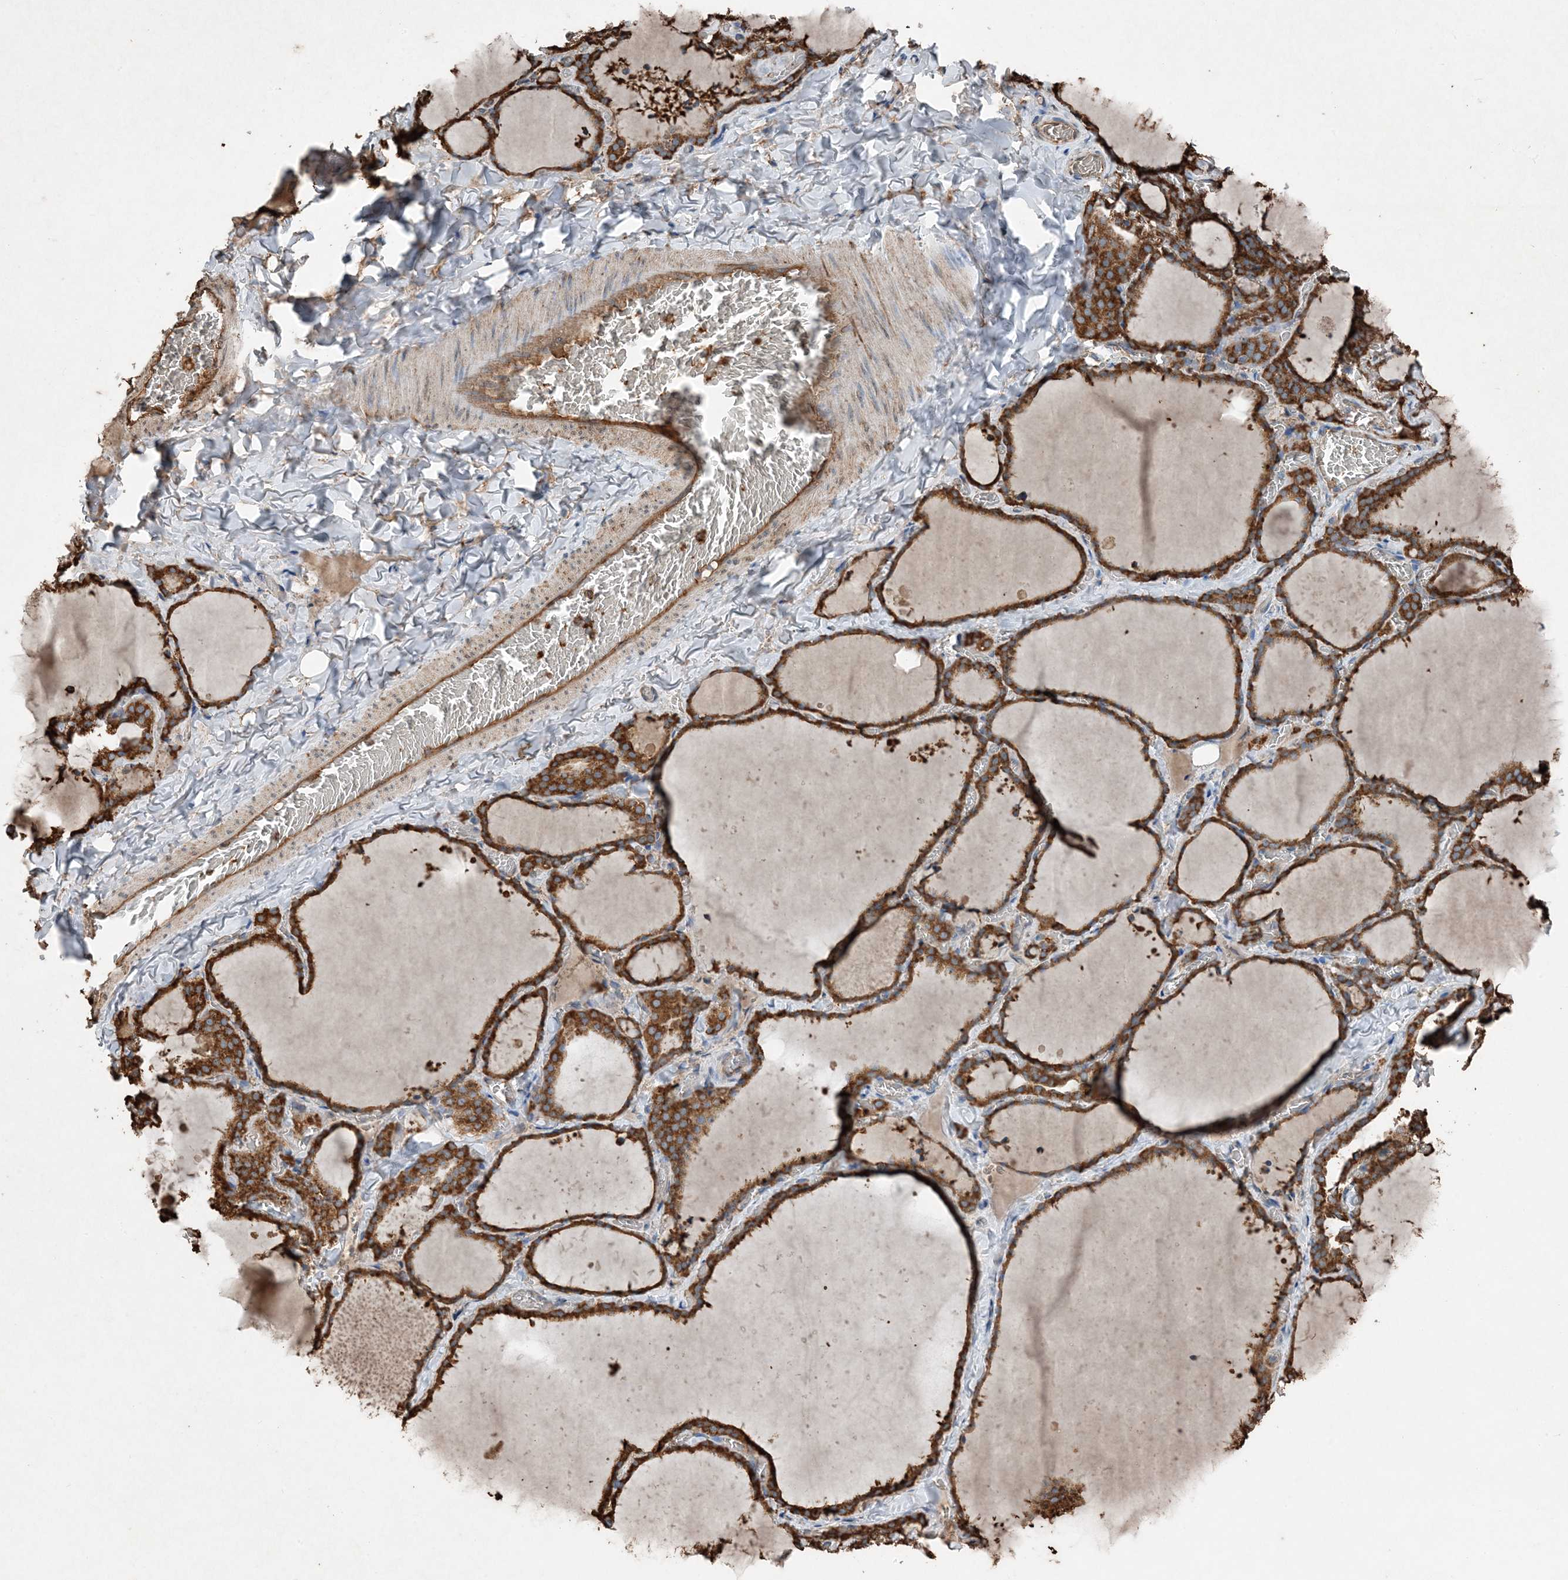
{"staining": {"intensity": "strong", "quantity": ">75%", "location": "cytoplasmic/membranous"}, "tissue": "thyroid gland", "cell_type": "Glandular cells", "image_type": "normal", "snomed": [{"axis": "morphology", "description": "Normal tissue, NOS"}, {"axis": "topography", "description": "Thyroid gland"}], "caption": "Glandular cells display high levels of strong cytoplasmic/membranous positivity in about >75% of cells in benign thyroid gland.", "gene": "PDIA6", "patient": {"sex": "female", "age": 22}}